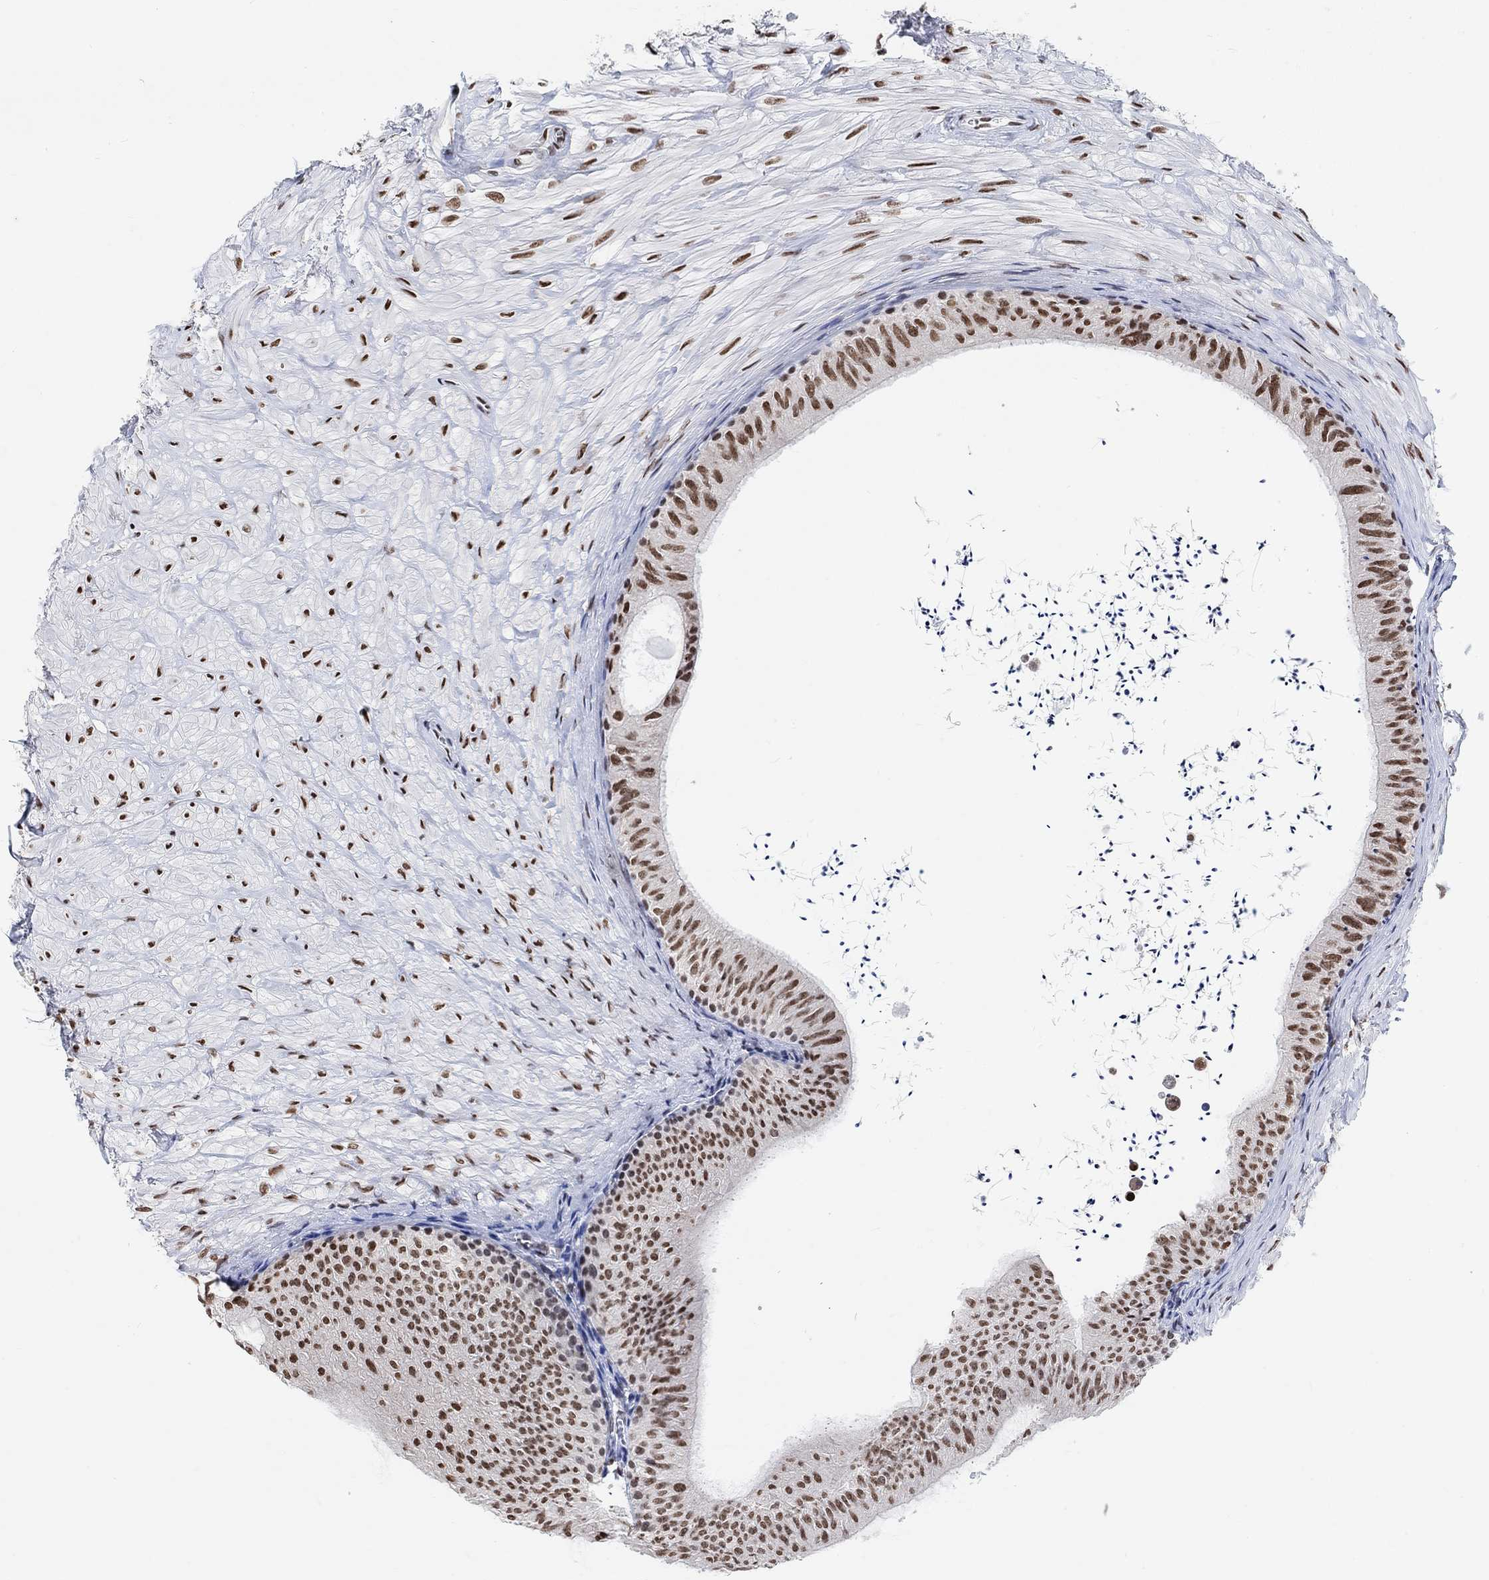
{"staining": {"intensity": "strong", "quantity": ">75%", "location": "nuclear"}, "tissue": "epididymis", "cell_type": "Glandular cells", "image_type": "normal", "snomed": [{"axis": "morphology", "description": "Normal tissue, NOS"}, {"axis": "topography", "description": "Epididymis"}], "caption": "Protein analysis of normal epididymis exhibits strong nuclear expression in about >75% of glandular cells. Using DAB (3,3'-diaminobenzidine) (brown) and hematoxylin (blue) stains, captured at high magnification using brightfield microscopy.", "gene": "USP39", "patient": {"sex": "male", "age": 32}}